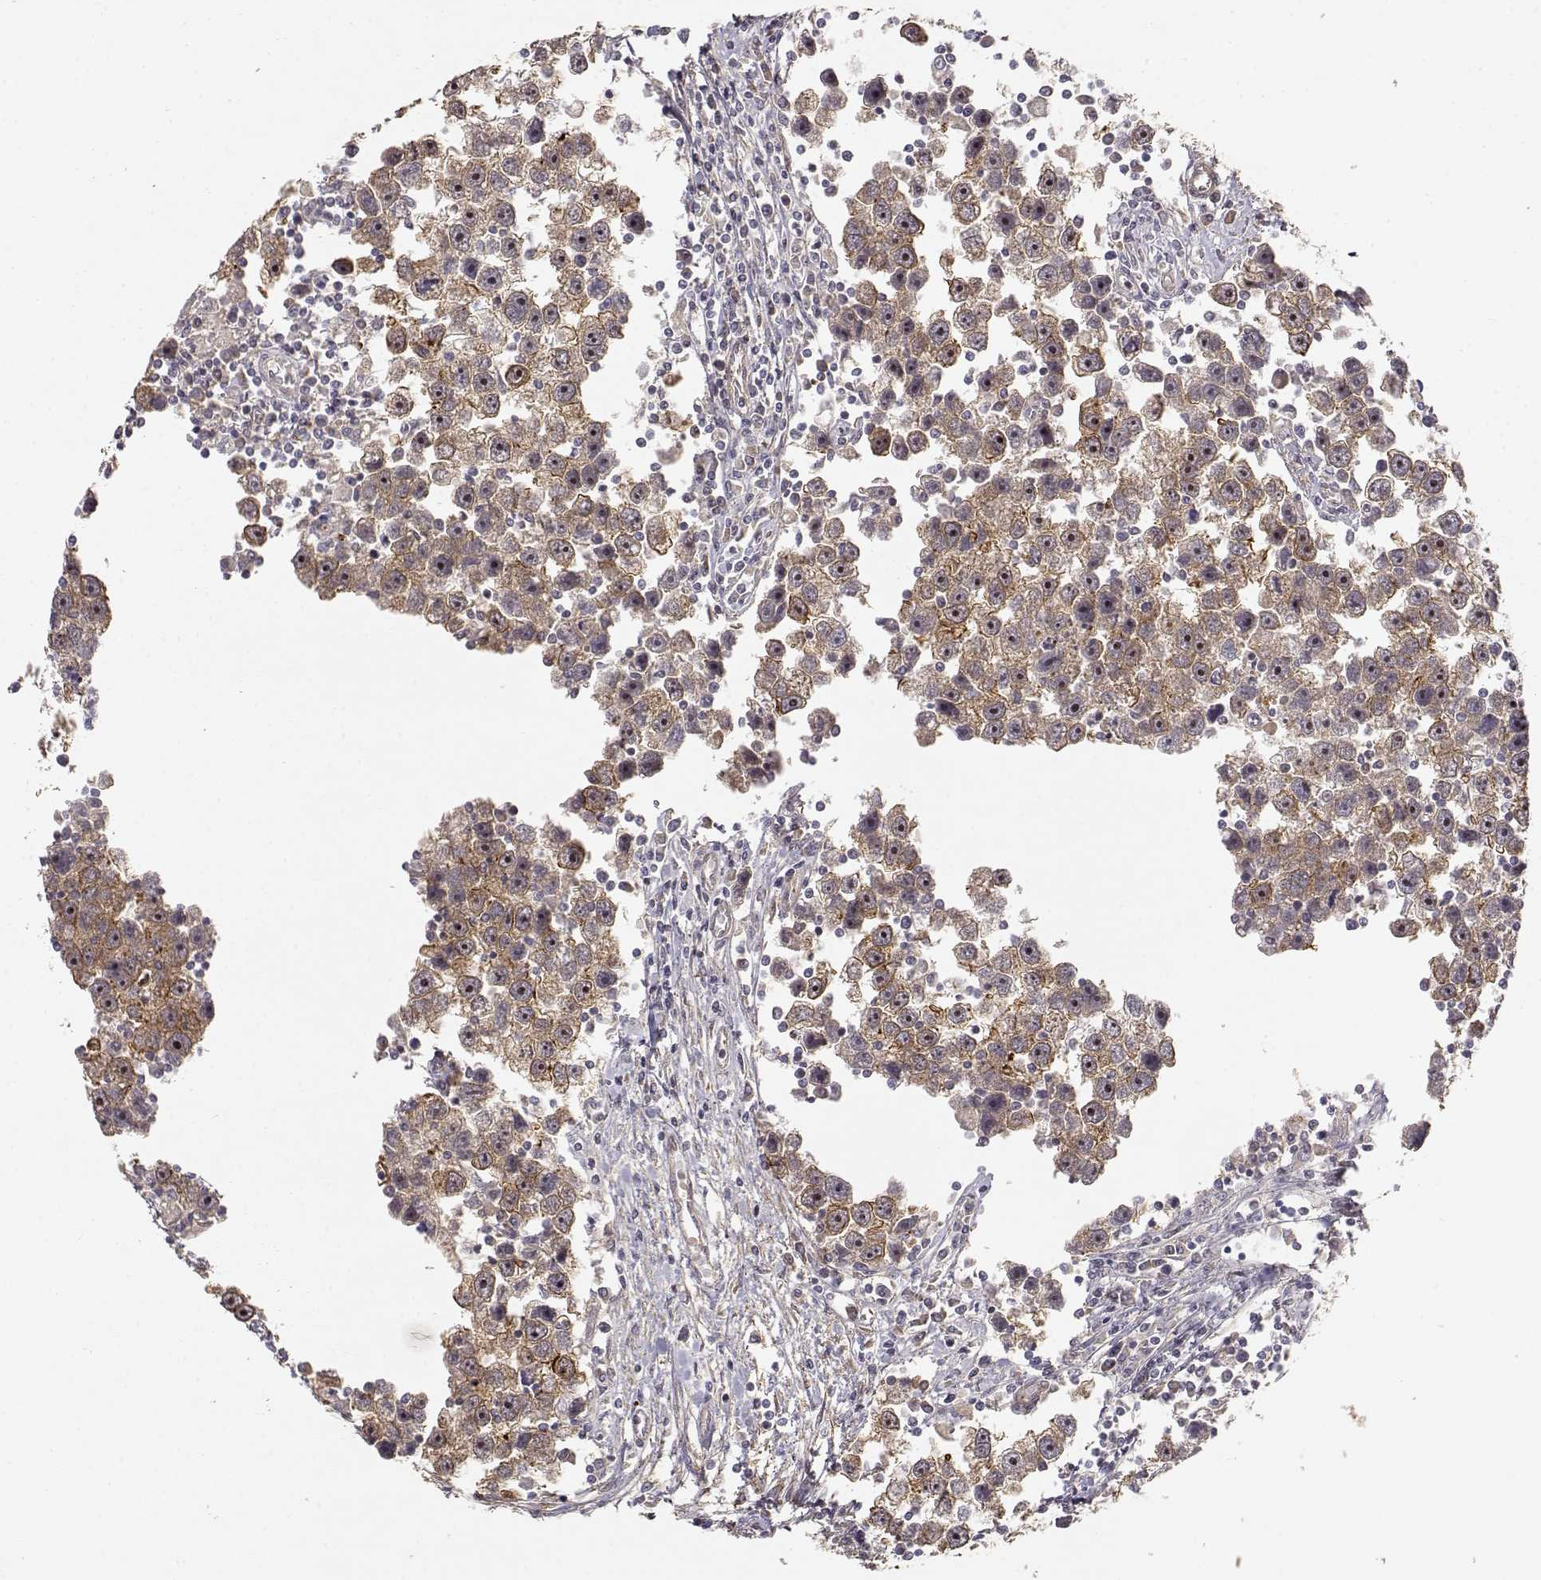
{"staining": {"intensity": "weak", "quantity": ">75%", "location": "cytoplasmic/membranous"}, "tissue": "testis cancer", "cell_type": "Tumor cells", "image_type": "cancer", "snomed": [{"axis": "morphology", "description": "Seminoma, NOS"}, {"axis": "topography", "description": "Testis"}], "caption": "IHC photomicrograph of neoplastic tissue: testis cancer (seminoma) stained using IHC shows low levels of weak protein expression localized specifically in the cytoplasmic/membranous of tumor cells, appearing as a cytoplasmic/membranous brown color.", "gene": "PICK1", "patient": {"sex": "male", "age": 30}}